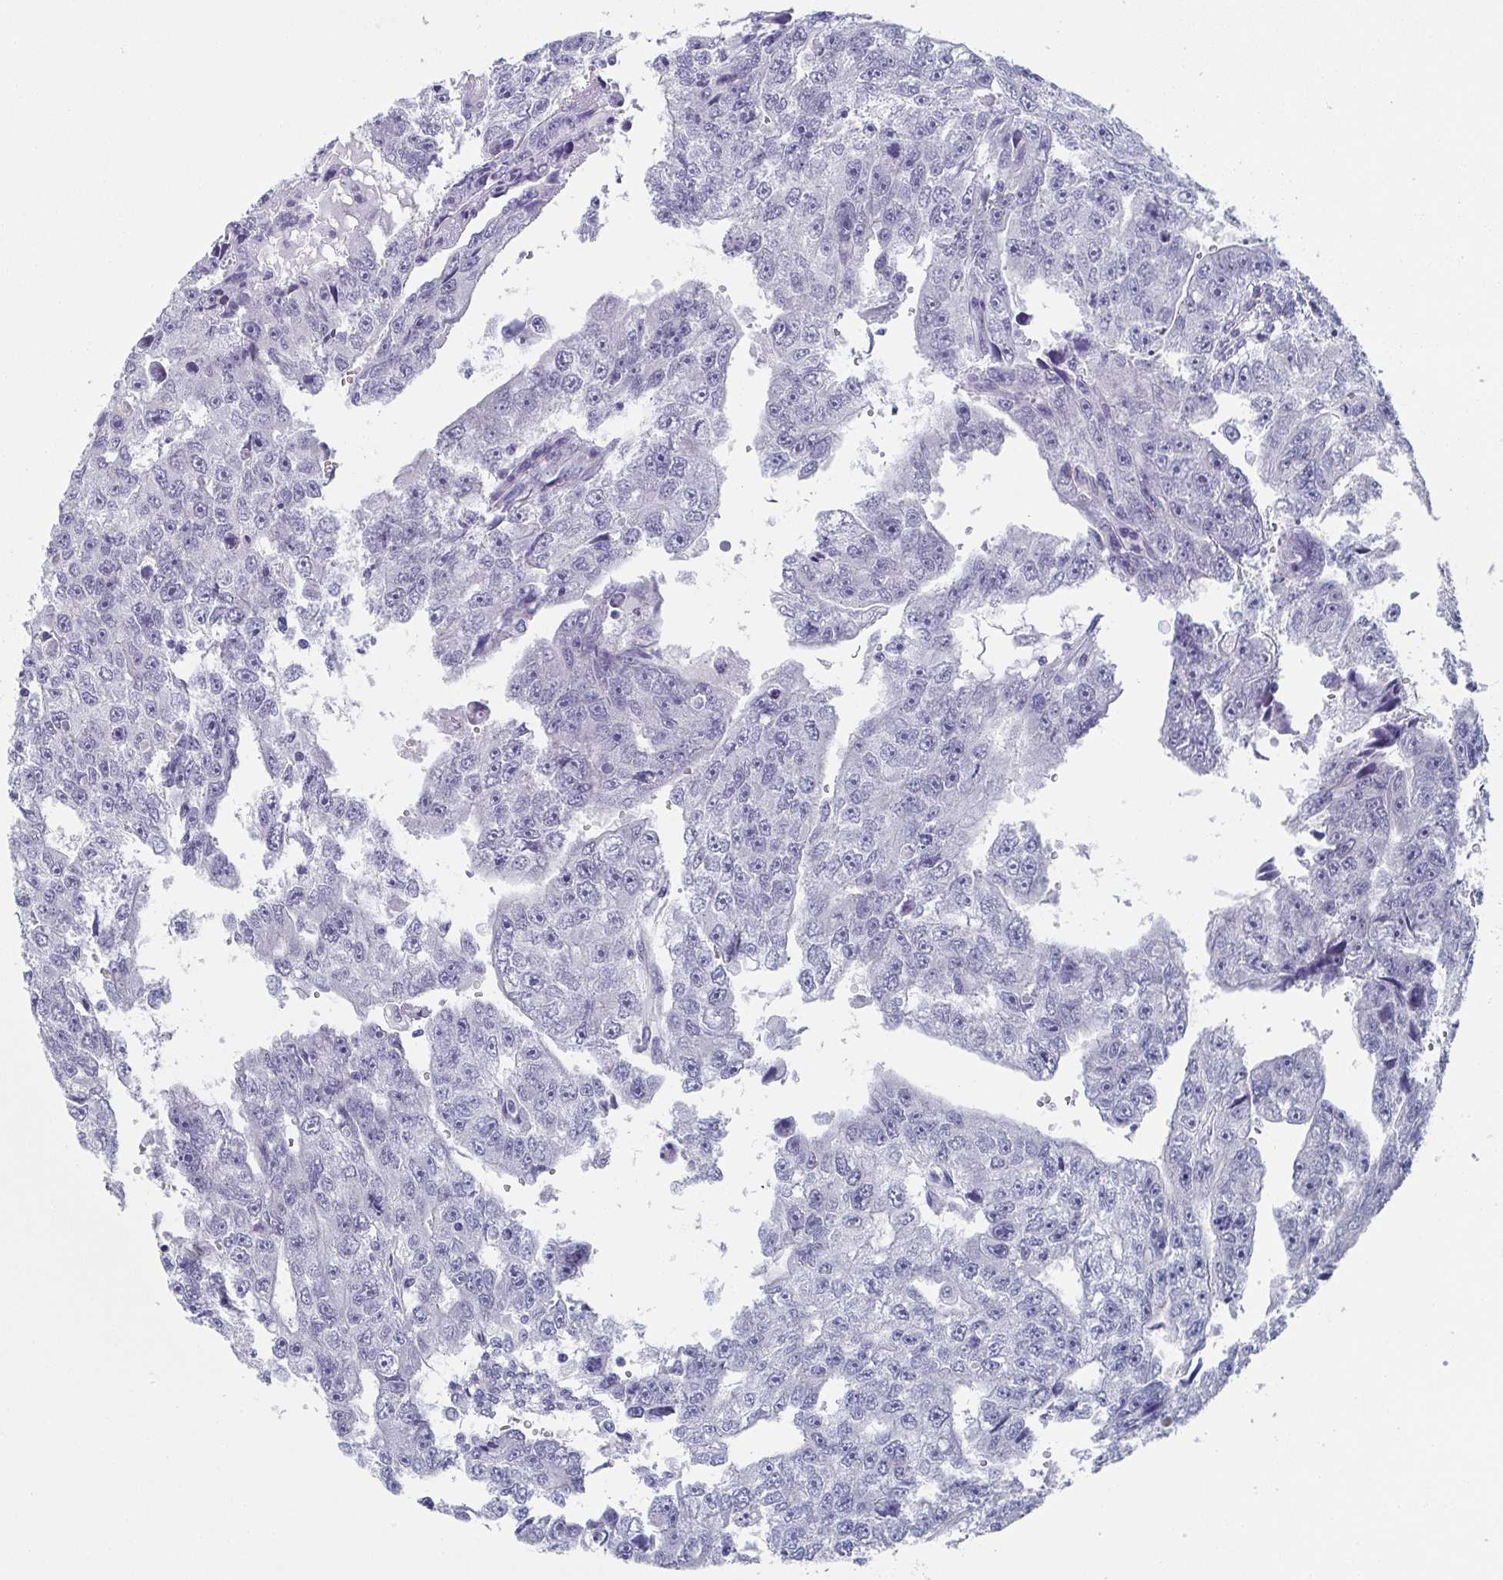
{"staining": {"intensity": "negative", "quantity": "none", "location": "none"}, "tissue": "testis cancer", "cell_type": "Tumor cells", "image_type": "cancer", "snomed": [{"axis": "morphology", "description": "Carcinoma, Embryonal, NOS"}, {"axis": "topography", "description": "Testis"}], "caption": "Tumor cells are negative for protein expression in human testis embryonal carcinoma.", "gene": "DYDC2", "patient": {"sex": "male", "age": 20}}